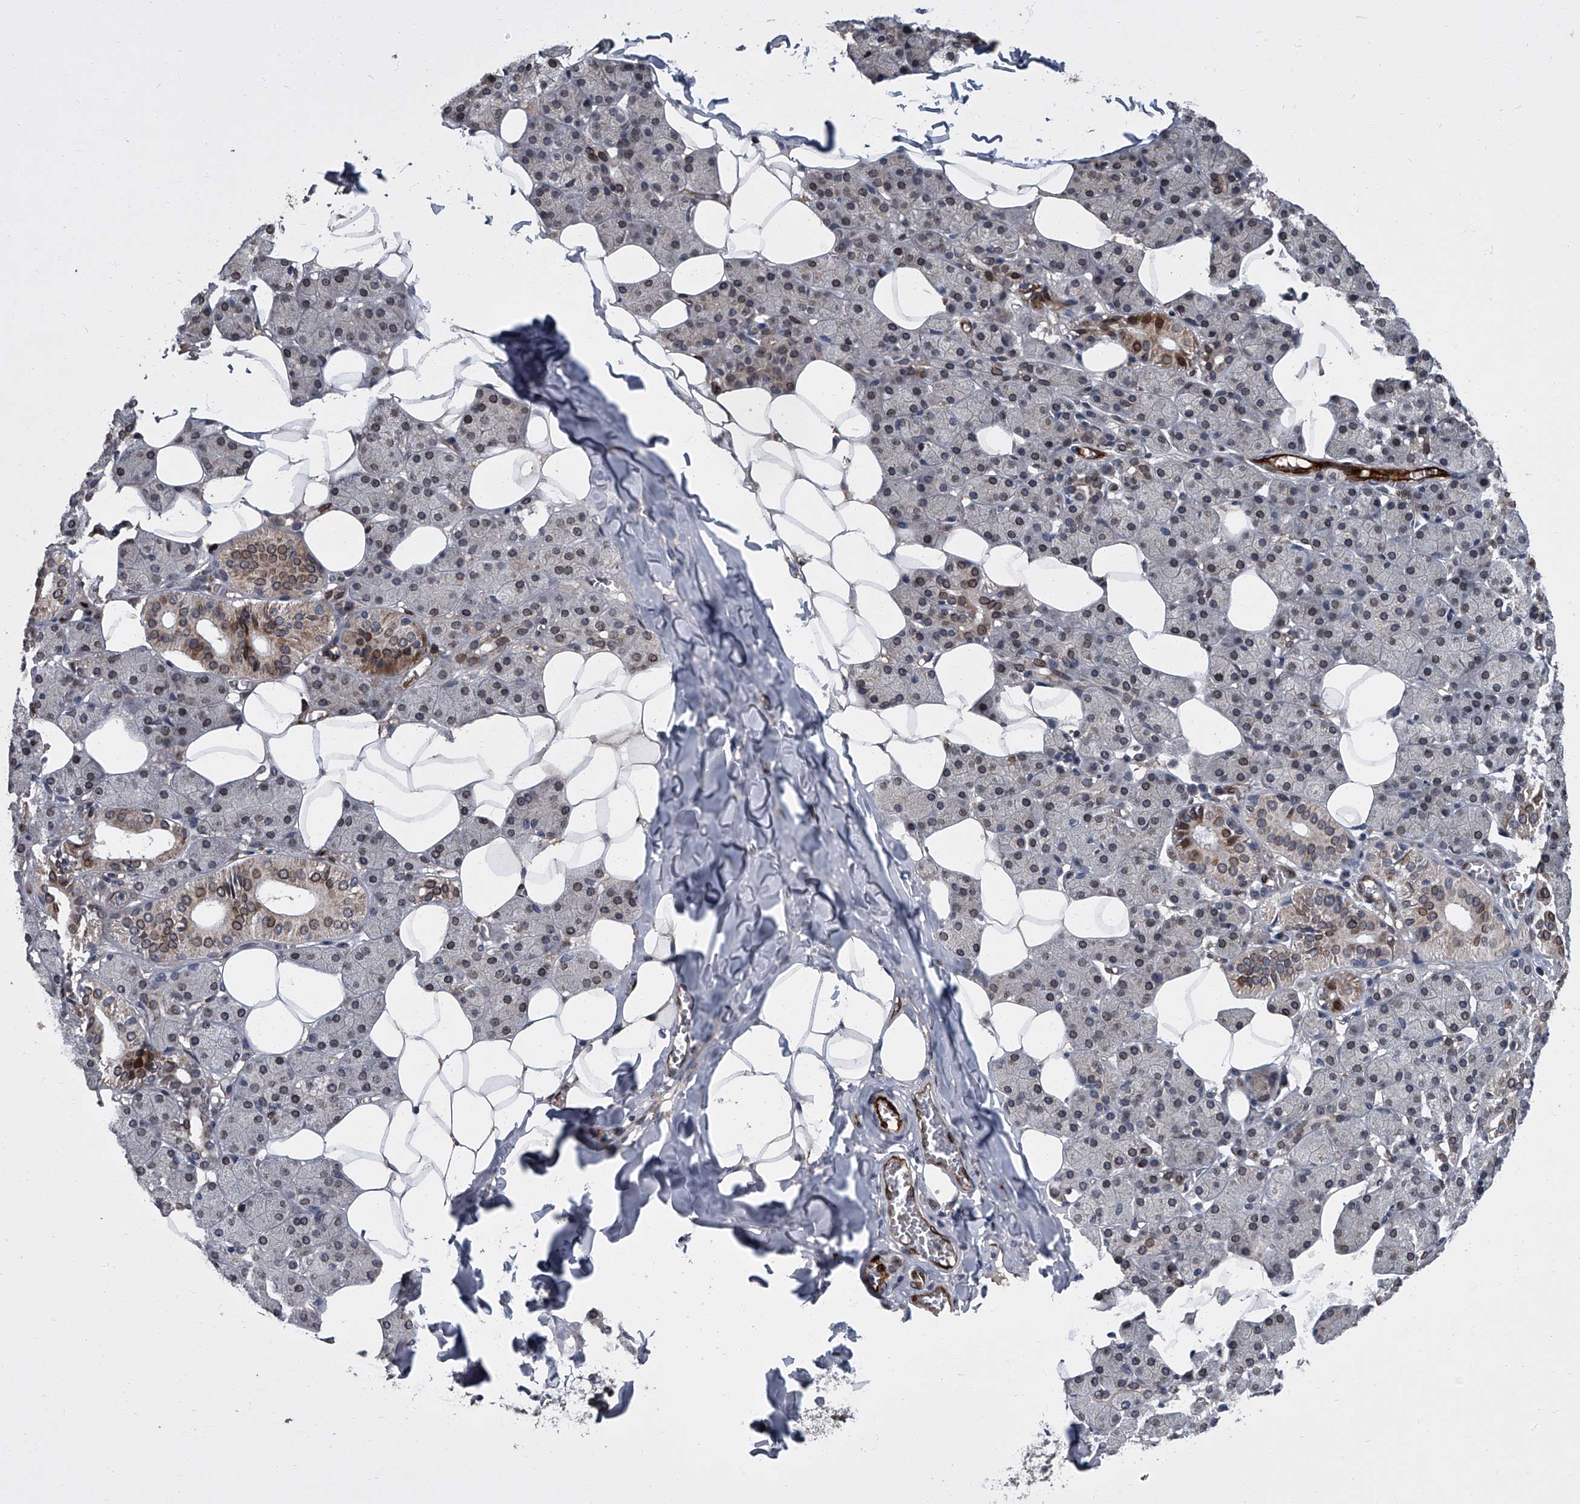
{"staining": {"intensity": "strong", "quantity": "25%-75%", "location": "cytoplasmic/membranous,nuclear"}, "tissue": "salivary gland", "cell_type": "Glandular cells", "image_type": "normal", "snomed": [{"axis": "morphology", "description": "Normal tissue, NOS"}, {"axis": "topography", "description": "Salivary gland"}], "caption": "The image exhibits immunohistochemical staining of normal salivary gland. There is strong cytoplasmic/membranous,nuclear staining is seen in about 25%-75% of glandular cells. The protein of interest is stained brown, and the nuclei are stained in blue (DAB (3,3'-diaminobenzidine) IHC with brightfield microscopy, high magnification).", "gene": "LRRC8C", "patient": {"sex": "female", "age": 33}}